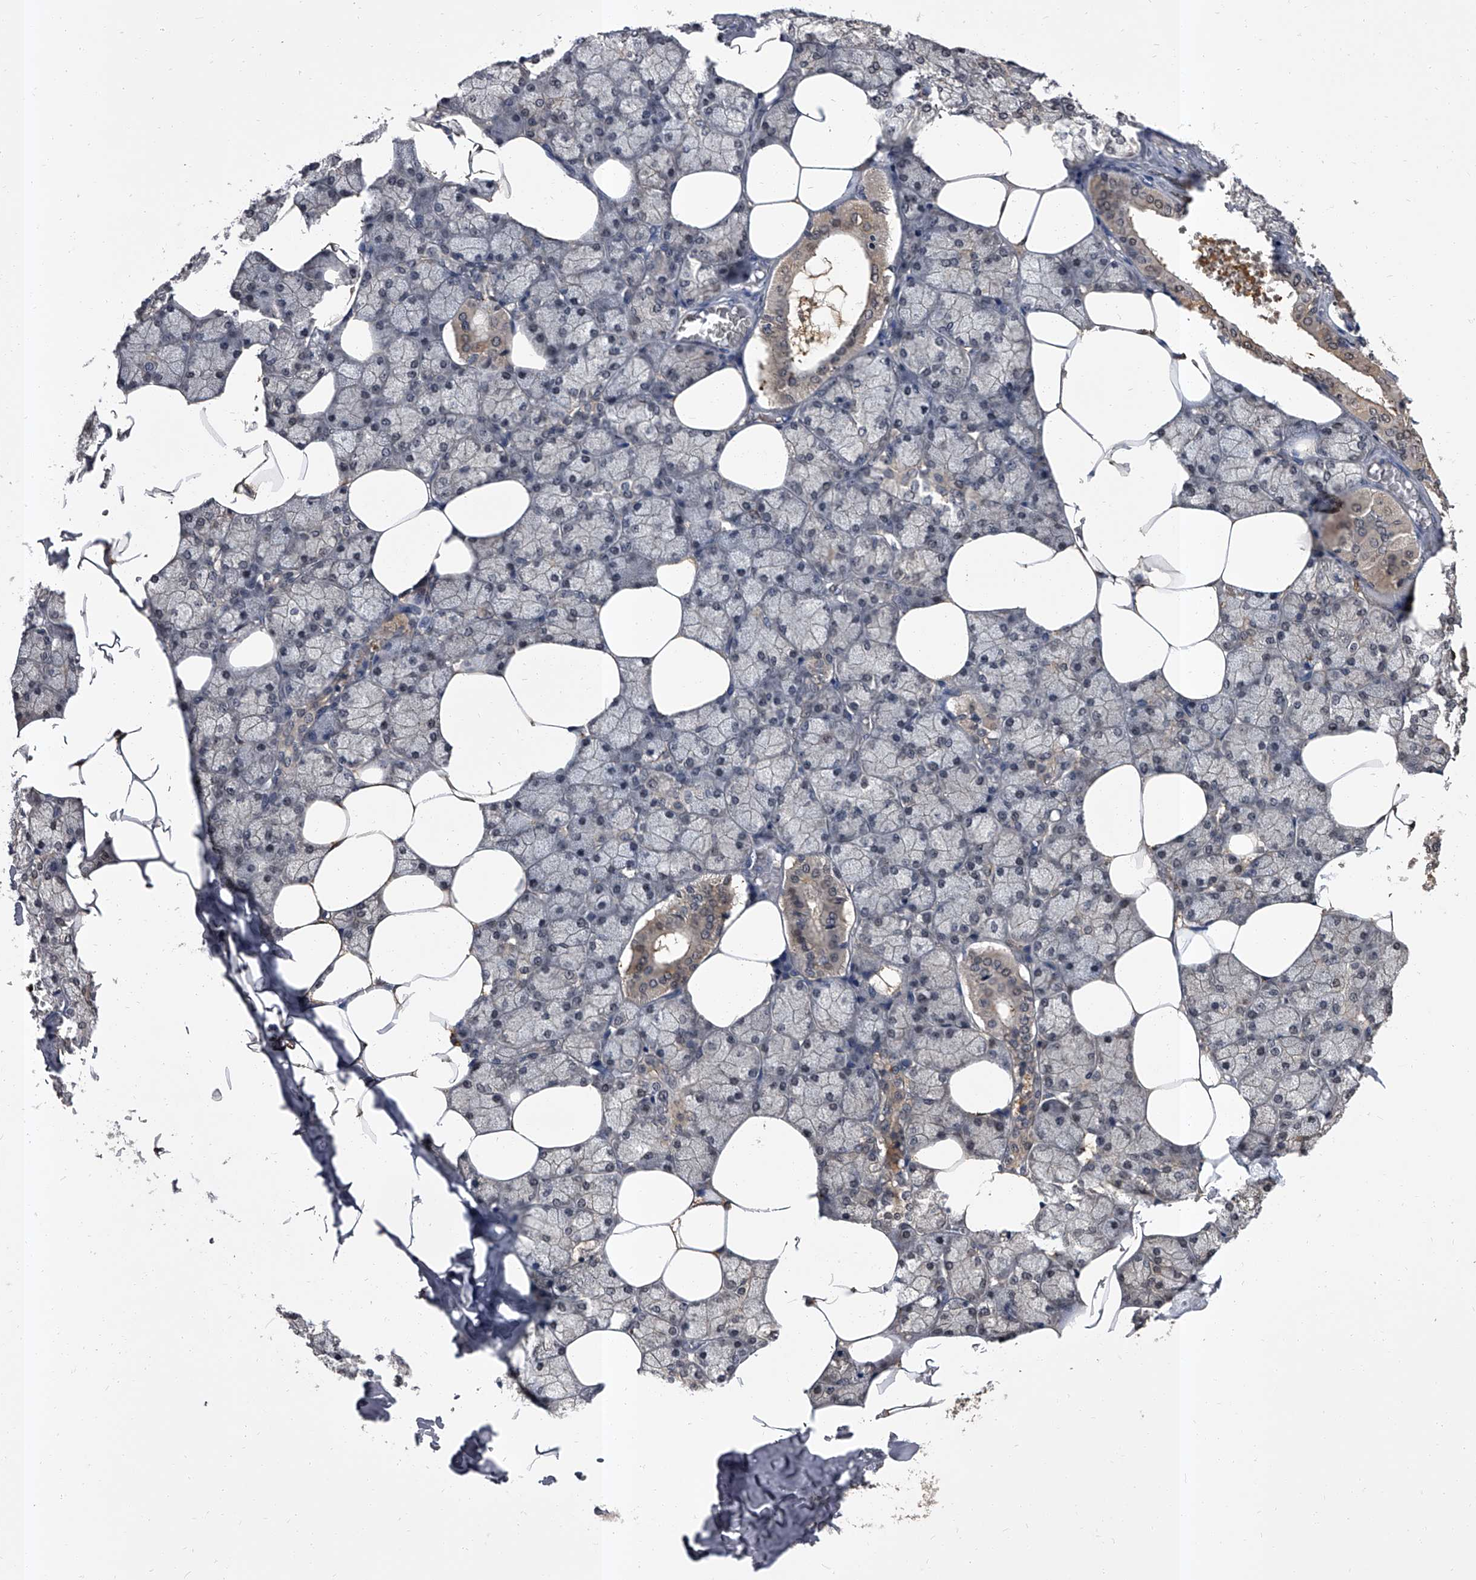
{"staining": {"intensity": "moderate", "quantity": "25%-75%", "location": "cytoplasmic/membranous"}, "tissue": "salivary gland", "cell_type": "Glandular cells", "image_type": "normal", "snomed": [{"axis": "morphology", "description": "Normal tissue, NOS"}, {"axis": "topography", "description": "Salivary gland"}], "caption": "The micrograph reveals a brown stain indicating the presence of a protein in the cytoplasmic/membranous of glandular cells in salivary gland. Immunohistochemistry (ihc) stains the protein in brown and the nuclei are stained blue.", "gene": "SLC18B1", "patient": {"sex": "male", "age": 62}}